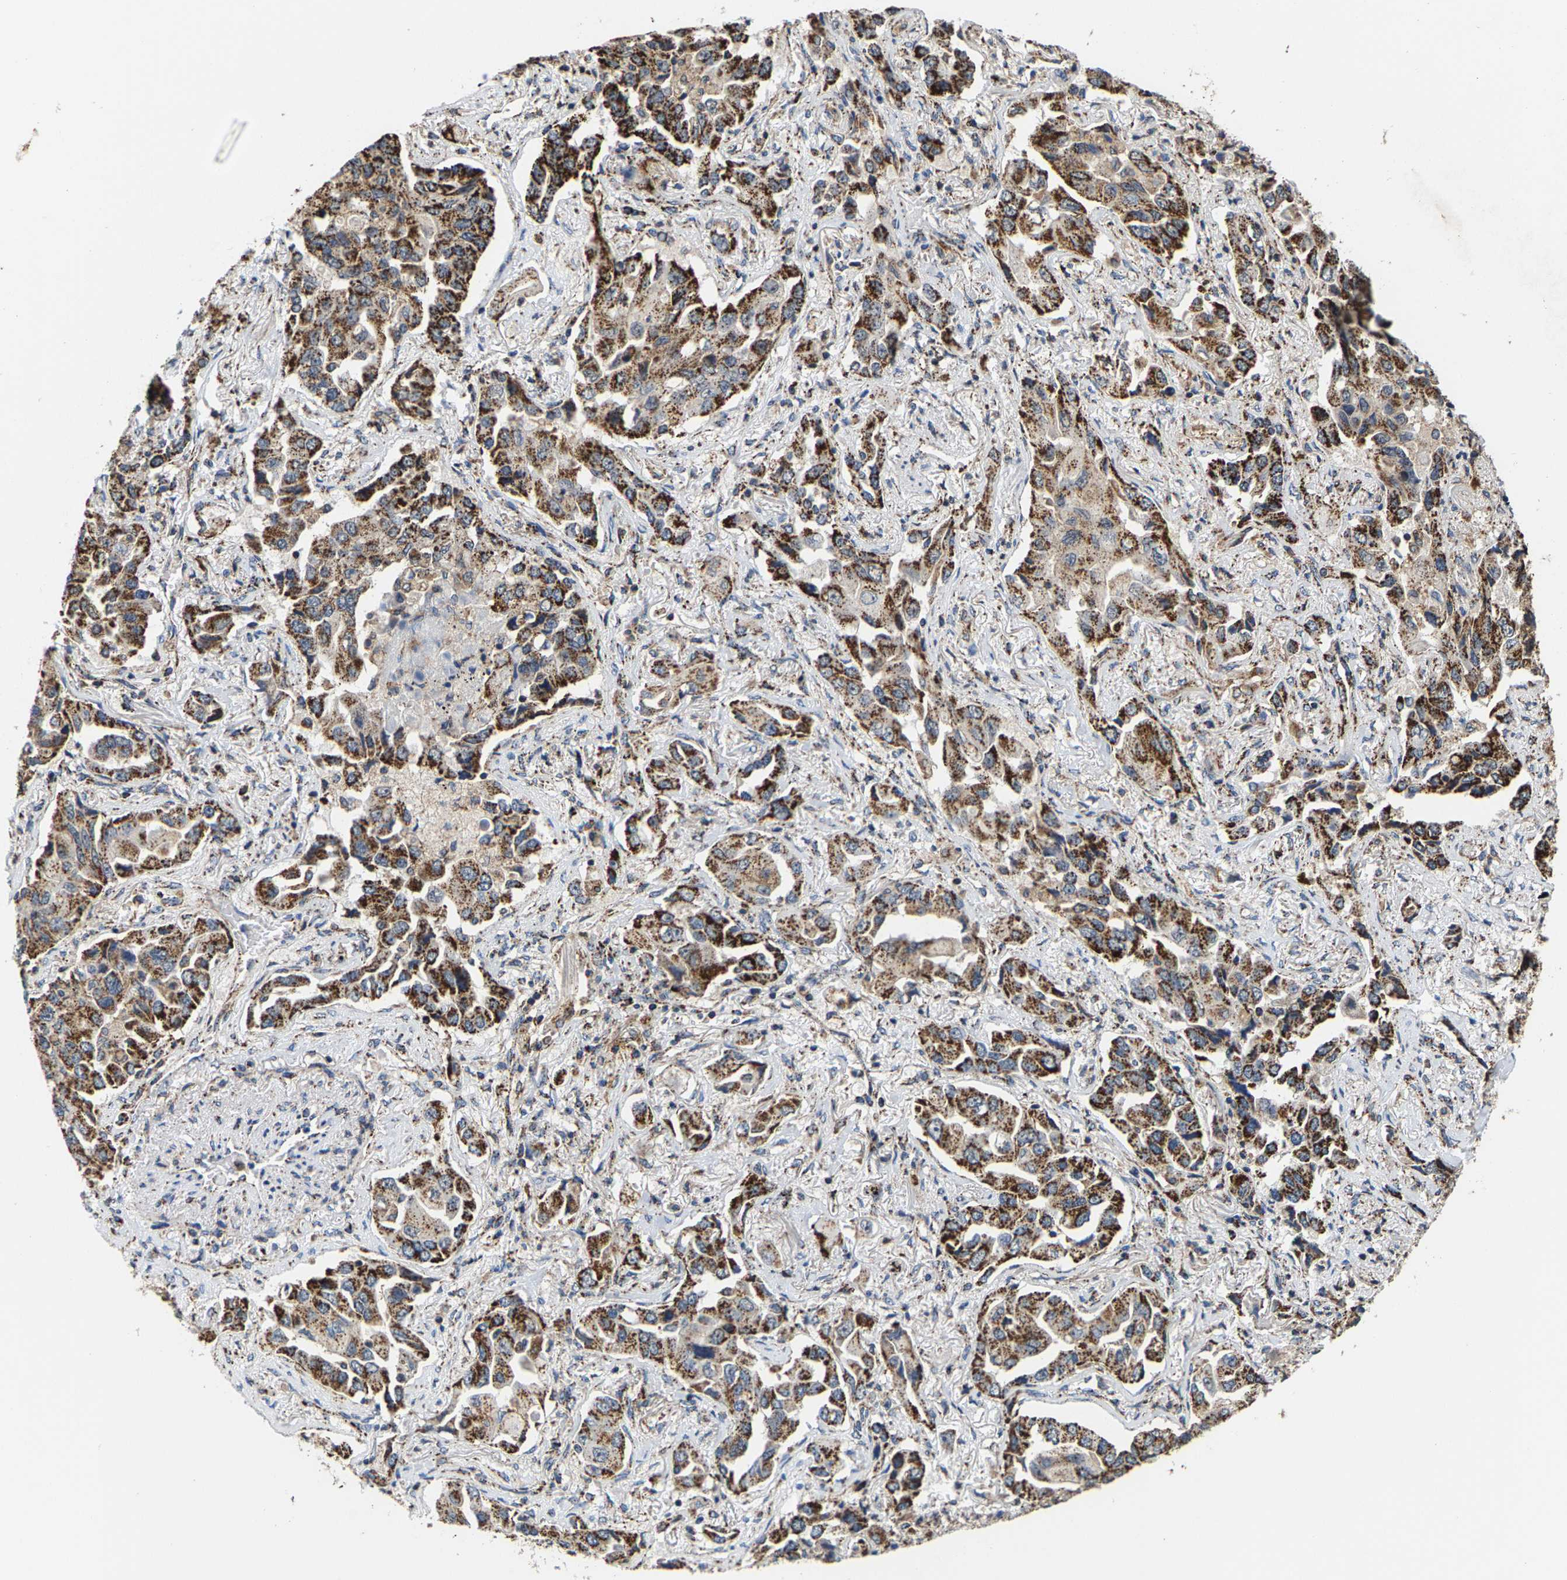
{"staining": {"intensity": "moderate", "quantity": ">75%", "location": "cytoplasmic/membranous"}, "tissue": "lung cancer", "cell_type": "Tumor cells", "image_type": "cancer", "snomed": [{"axis": "morphology", "description": "Adenocarcinoma, NOS"}, {"axis": "topography", "description": "Lung"}], "caption": "Protein staining of lung adenocarcinoma tissue demonstrates moderate cytoplasmic/membranous expression in approximately >75% of tumor cells.", "gene": "SHMT2", "patient": {"sex": "female", "age": 65}}